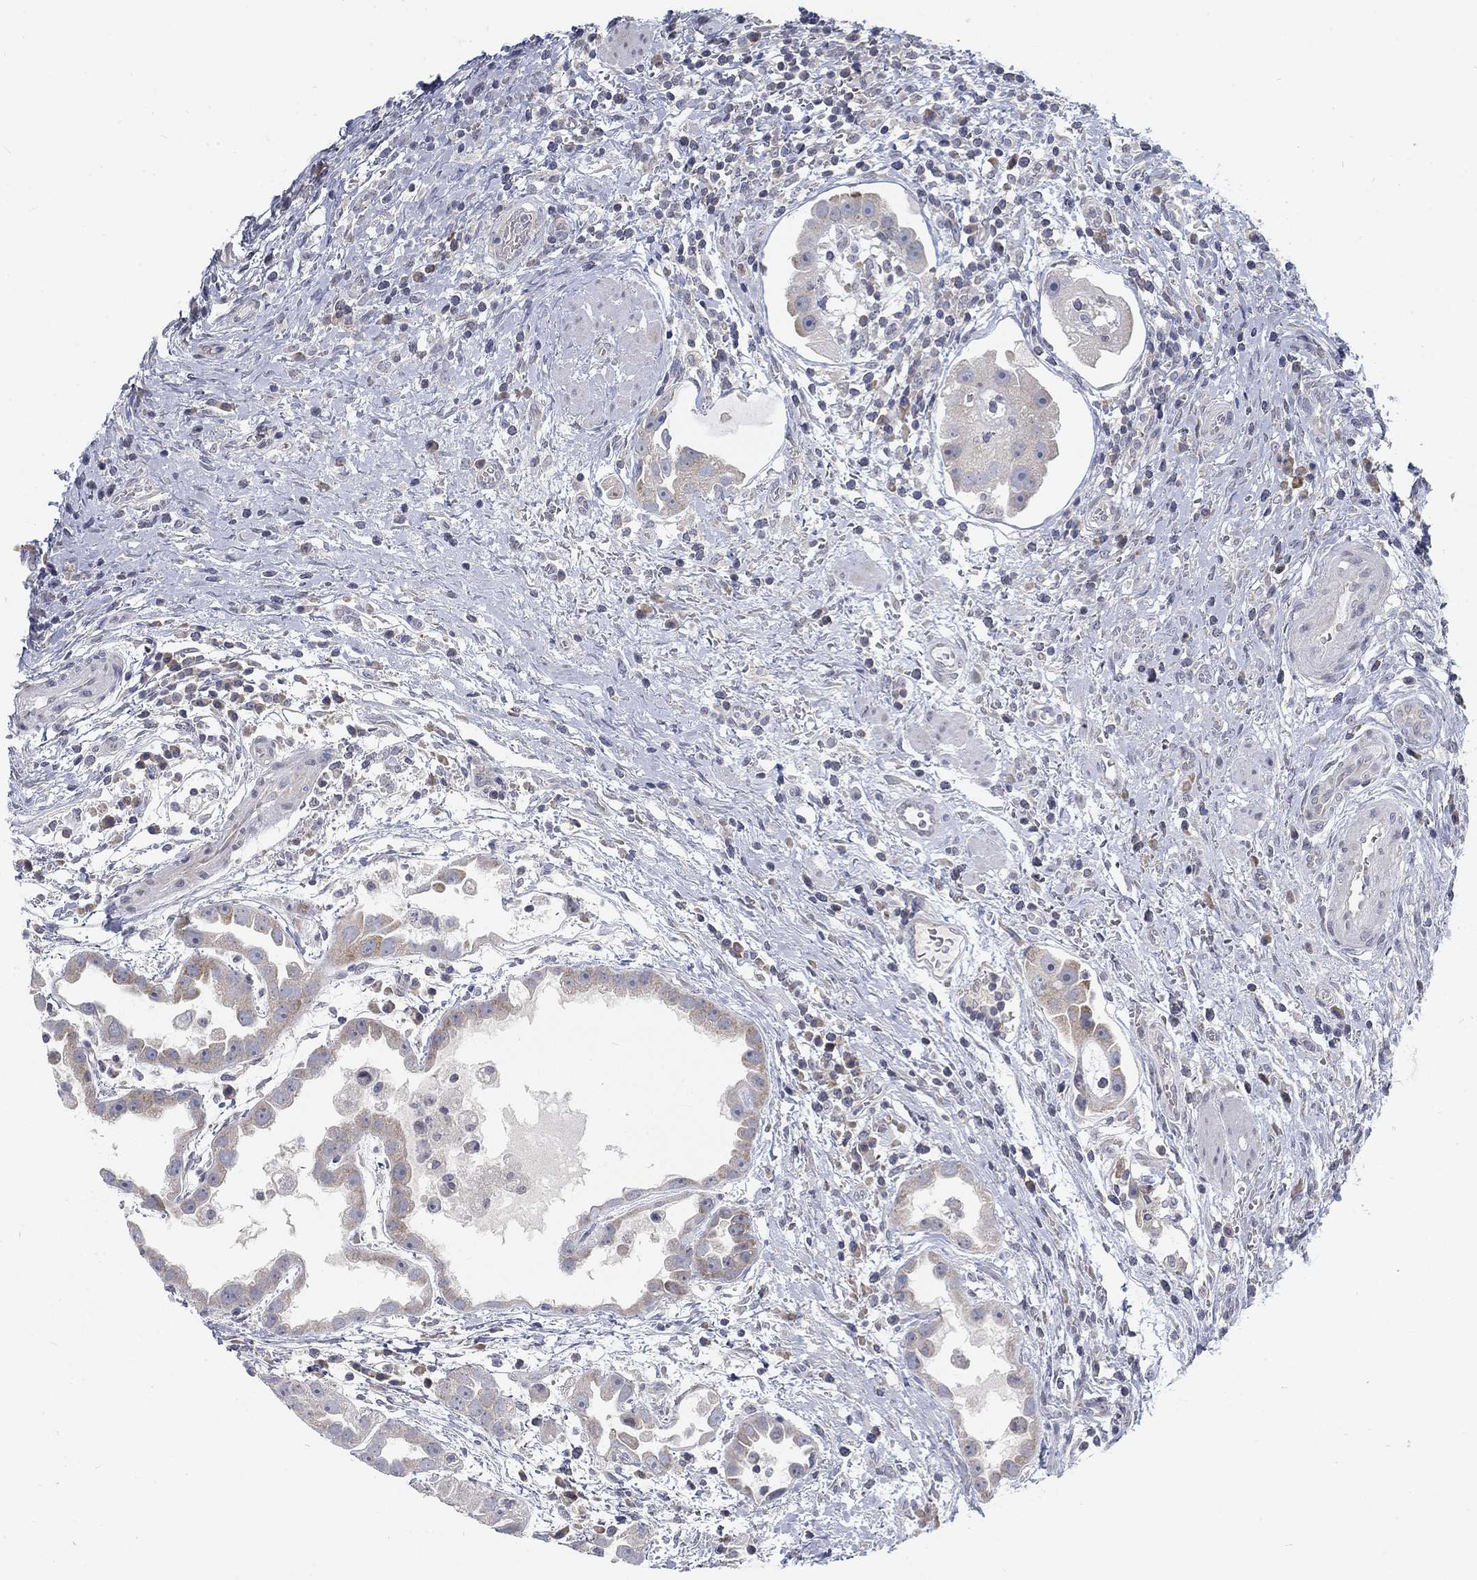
{"staining": {"intensity": "moderate", "quantity": "<25%", "location": "cytoplasmic/membranous"}, "tissue": "urothelial cancer", "cell_type": "Tumor cells", "image_type": "cancer", "snomed": [{"axis": "morphology", "description": "Urothelial carcinoma, High grade"}, {"axis": "topography", "description": "Urinary bladder"}], "caption": "Tumor cells exhibit low levels of moderate cytoplasmic/membranous positivity in approximately <25% of cells in human urothelial cancer. The staining was performed using DAB to visualize the protein expression in brown, while the nuclei were stained in blue with hematoxylin (Magnification: 20x).", "gene": "ATP1A3", "patient": {"sex": "female", "age": 41}}